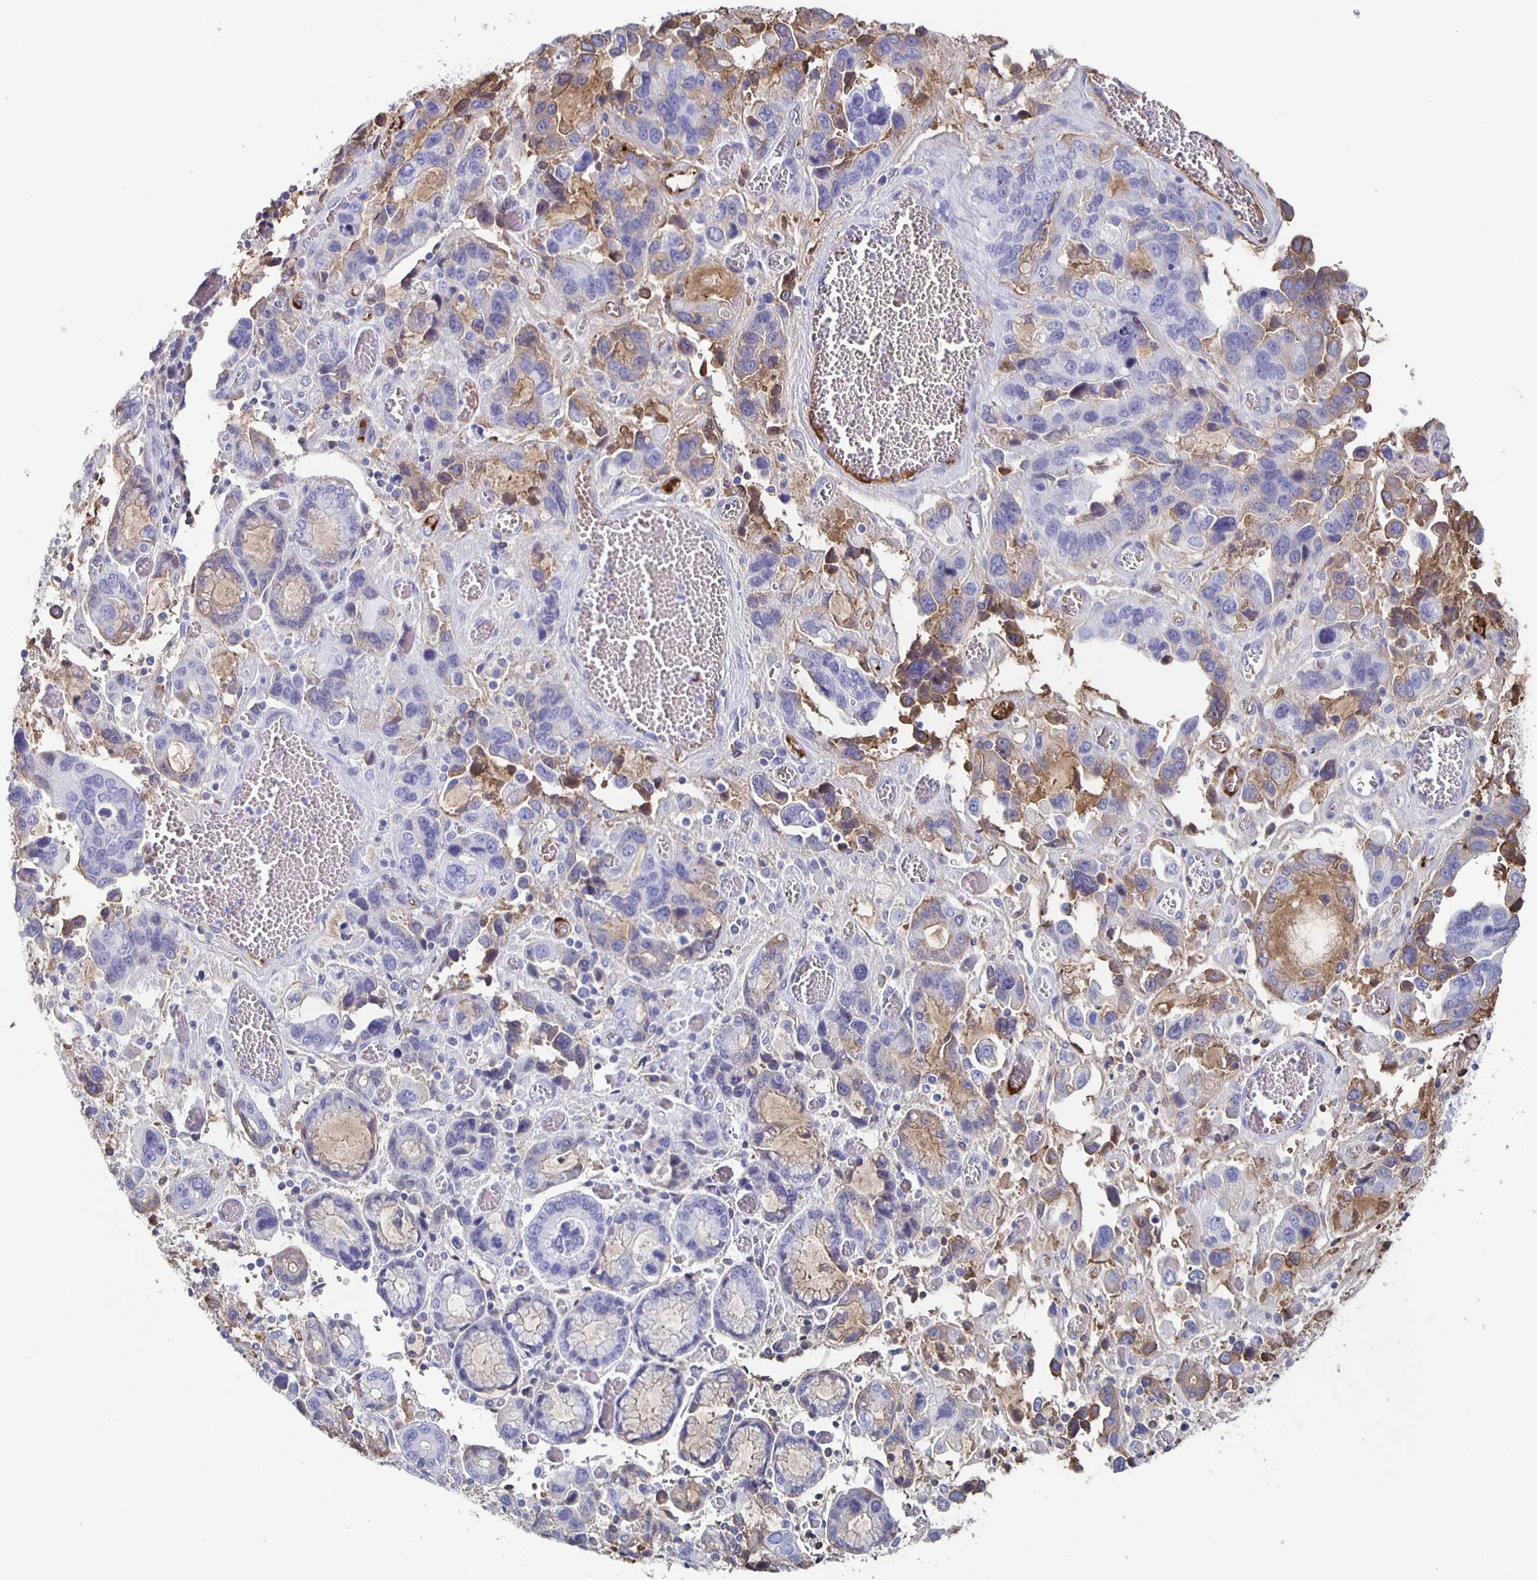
{"staining": {"intensity": "weak", "quantity": "<25%", "location": "cytoplasmic/membranous"}, "tissue": "stomach cancer", "cell_type": "Tumor cells", "image_type": "cancer", "snomed": [{"axis": "morphology", "description": "Adenocarcinoma, NOS"}, {"axis": "topography", "description": "Stomach, upper"}], "caption": "Stomach cancer stained for a protein using immunohistochemistry shows no positivity tumor cells.", "gene": "FGA", "patient": {"sex": "female", "age": 81}}